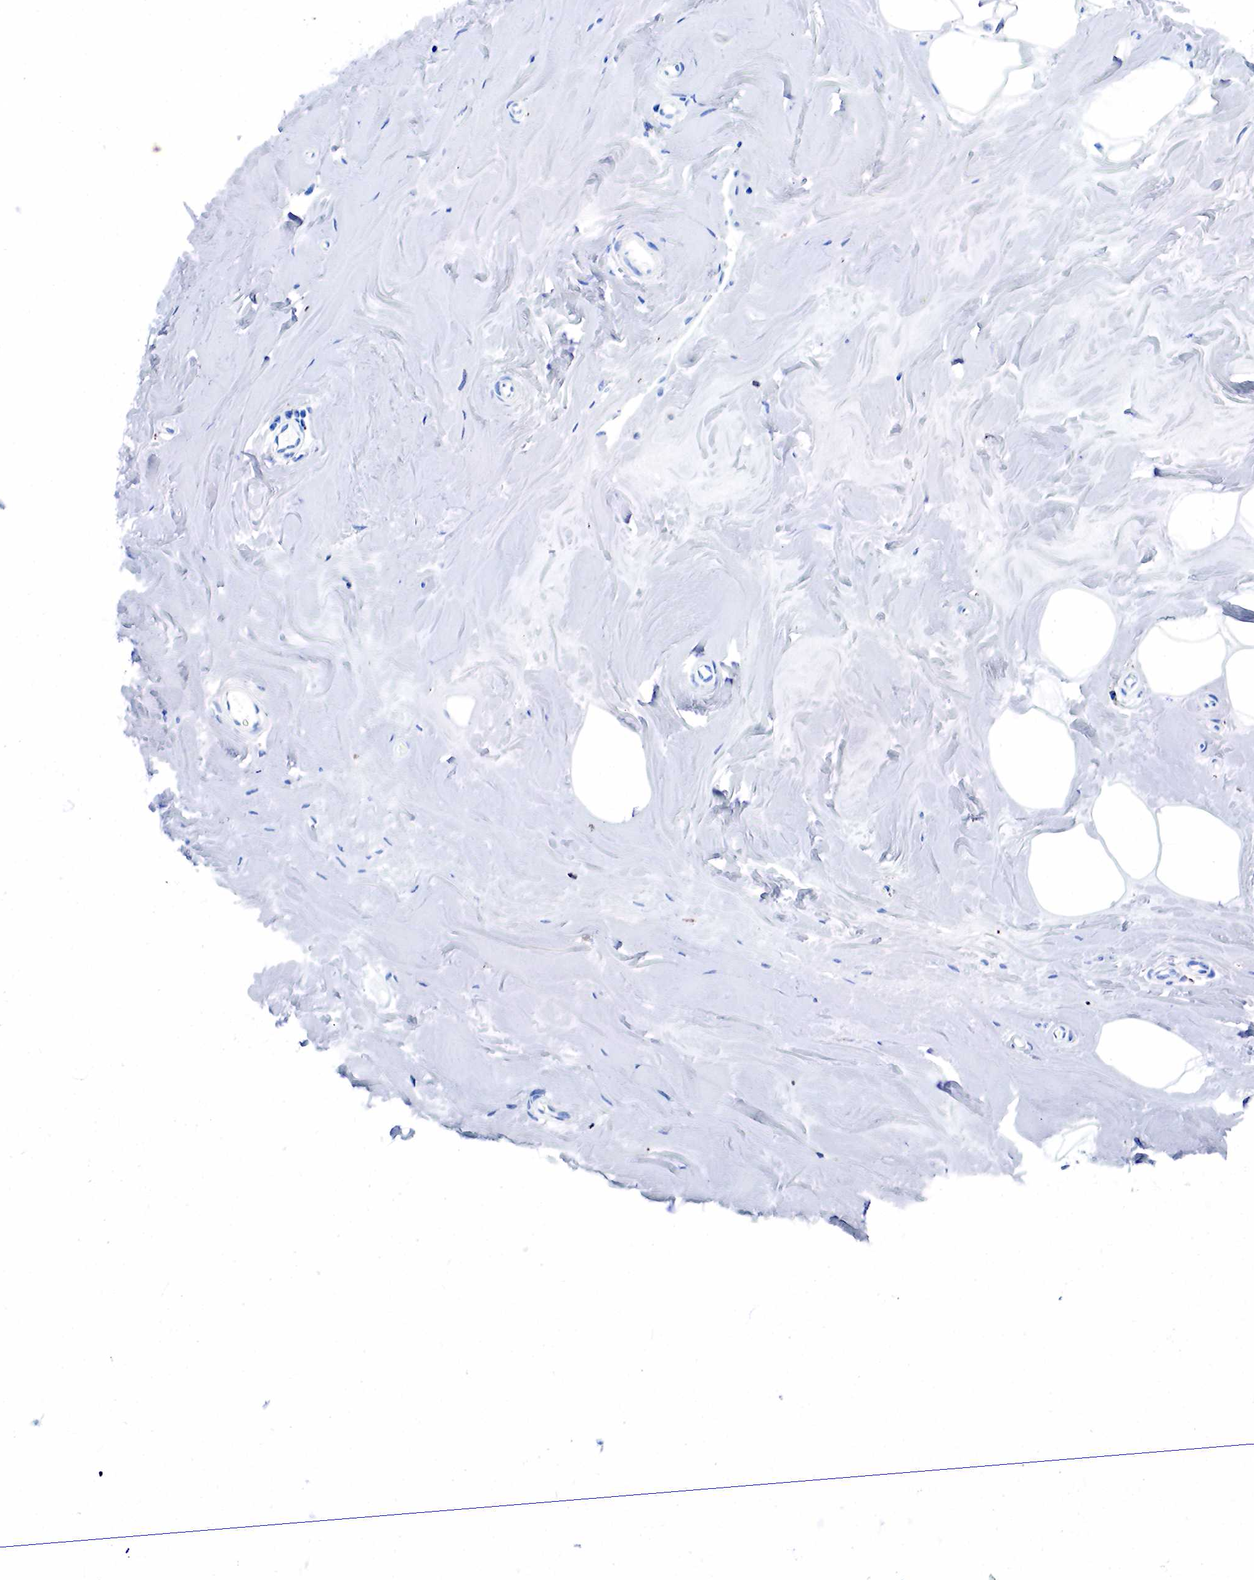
{"staining": {"intensity": "negative", "quantity": "none", "location": "none"}, "tissue": "breast", "cell_type": "Adipocytes", "image_type": "normal", "snomed": [{"axis": "morphology", "description": "Normal tissue, NOS"}, {"axis": "topography", "description": "Breast"}], "caption": "Immunohistochemical staining of benign human breast shows no significant staining in adipocytes.", "gene": "CD68", "patient": {"sex": "female", "age": 44}}